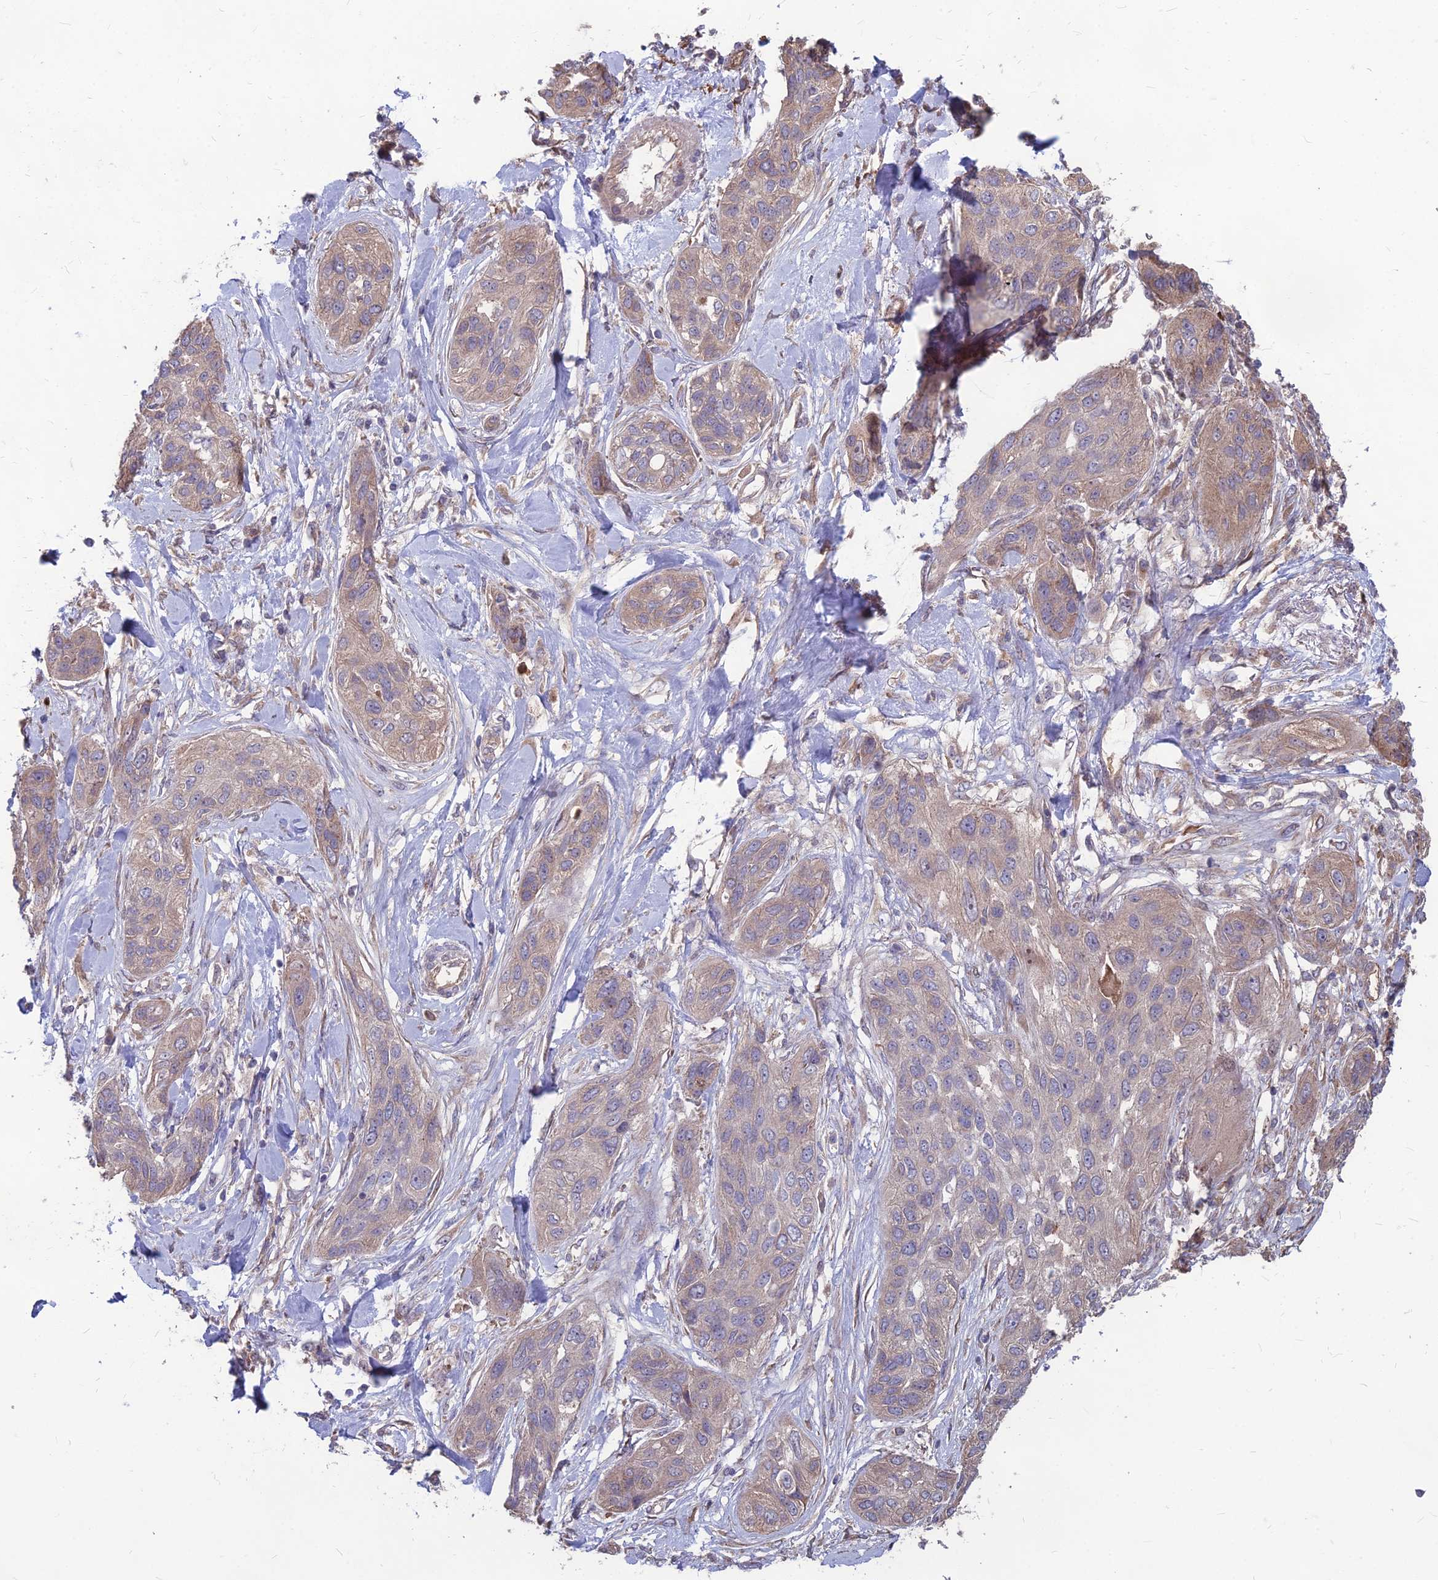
{"staining": {"intensity": "weak", "quantity": "25%-75%", "location": "cytoplasmic/membranous"}, "tissue": "lung cancer", "cell_type": "Tumor cells", "image_type": "cancer", "snomed": [{"axis": "morphology", "description": "Squamous cell carcinoma, NOS"}, {"axis": "topography", "description": "Lung"}], "caption": "Weak cytoplasmic/membranous protein positivity is present in approximately 25%-75% of tumor cells in lung cancer (squamous cell carcinoma).", "gene": "LSM6", "patient": {"sex": "female", "age": 70}}